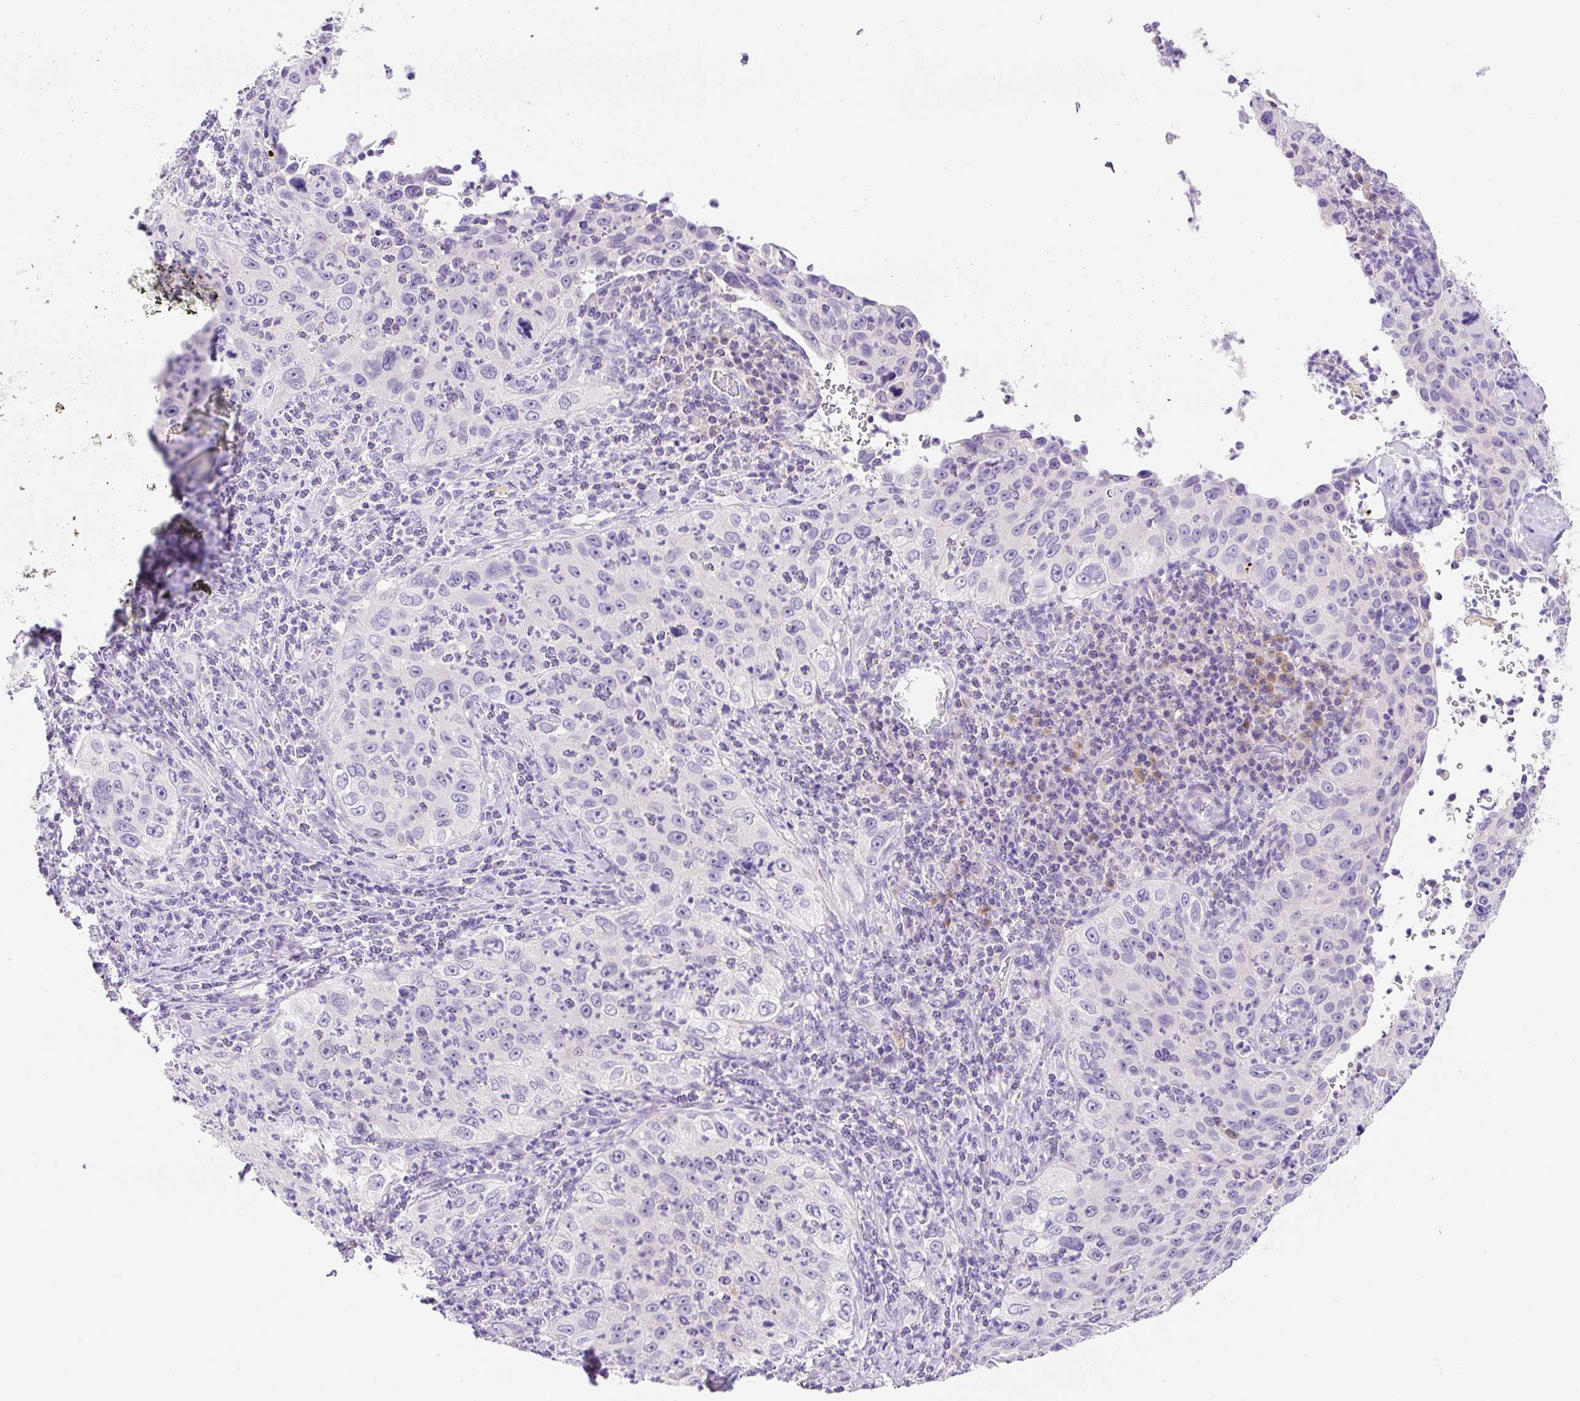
{"staining": {"intensity": "negative", "quantity": "none", "location": "none"}, "tissue": "cervical cancer", "cell_type": "Tumor cells", "image_type": "cancer", "snomed": [{"axis": "morphology", "description": "Squamous cell carcinoma, NOS"}, {"axis": "topography", "description": "Cervix"}], "caption": "Cervical cancer (squamous cell carcinoma) stained for a protein using immunohistochemistry displays no expression tumor cells.", "gene": "NDST3", "patient": {"sex": "female", "age": 30}}